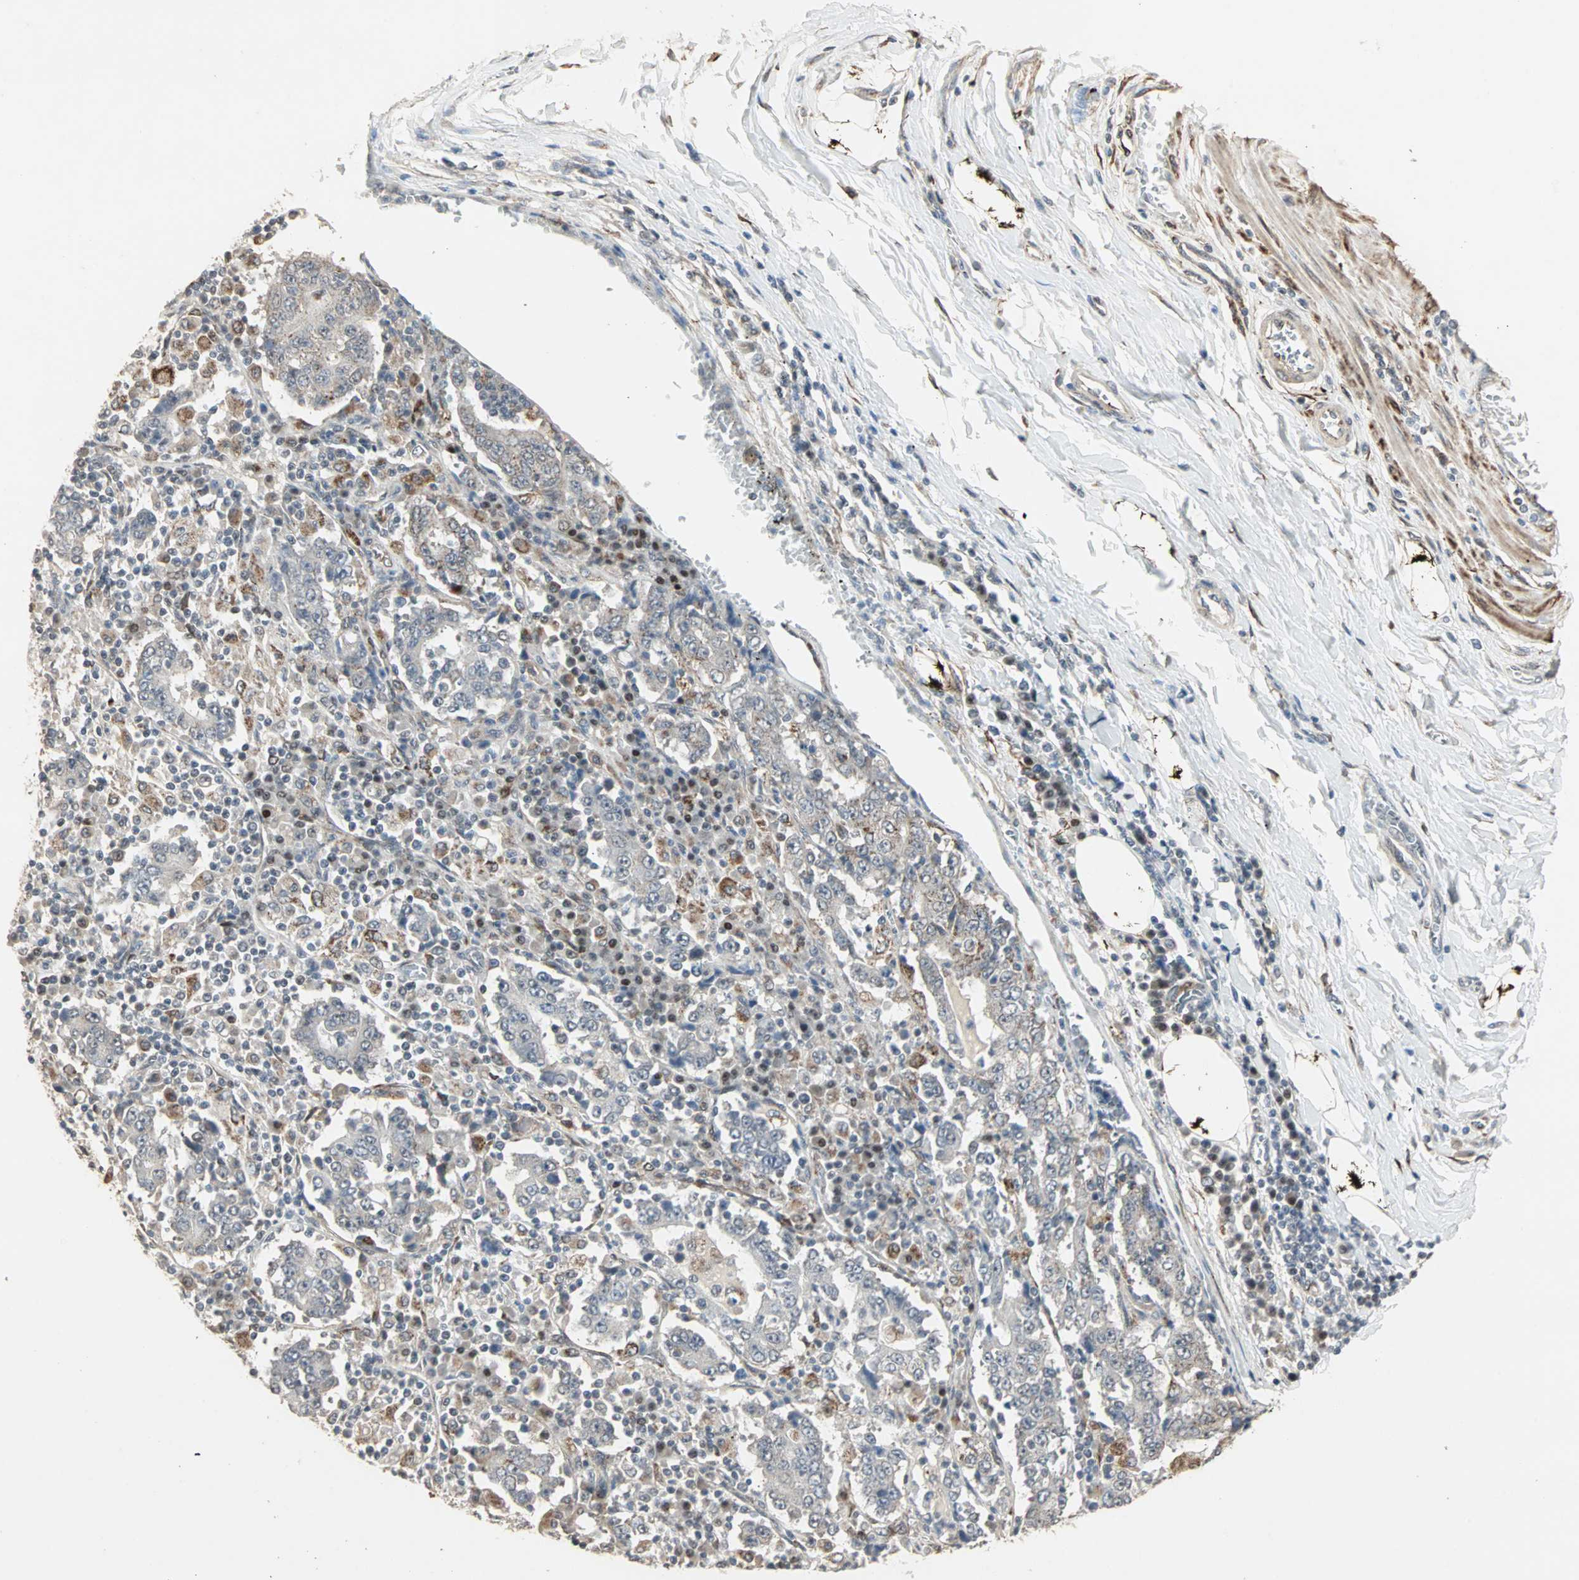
{"staining": {"intensity": "negative", "quantity": "none", "location": "none"}, "tissue": "stomach cancer", "cell_type": "Tumor cells", "image_type": "cancer", "snomed": [{"axis": "morphology", "description": "Normal tissue, NOS"}, {"axis": "morphology", "description": "Adenocarcinoma, NOS"}, {"axis": "topography", "description": "Stomach, upper"}, {"axis": "topography", "description": "Stomach"}], "caption": "Tumor cells show no significant protein expression in adenocarcinoma (stomach).", "gene": "TRPV4", "patient": {"sex": "male", "age": 59}}